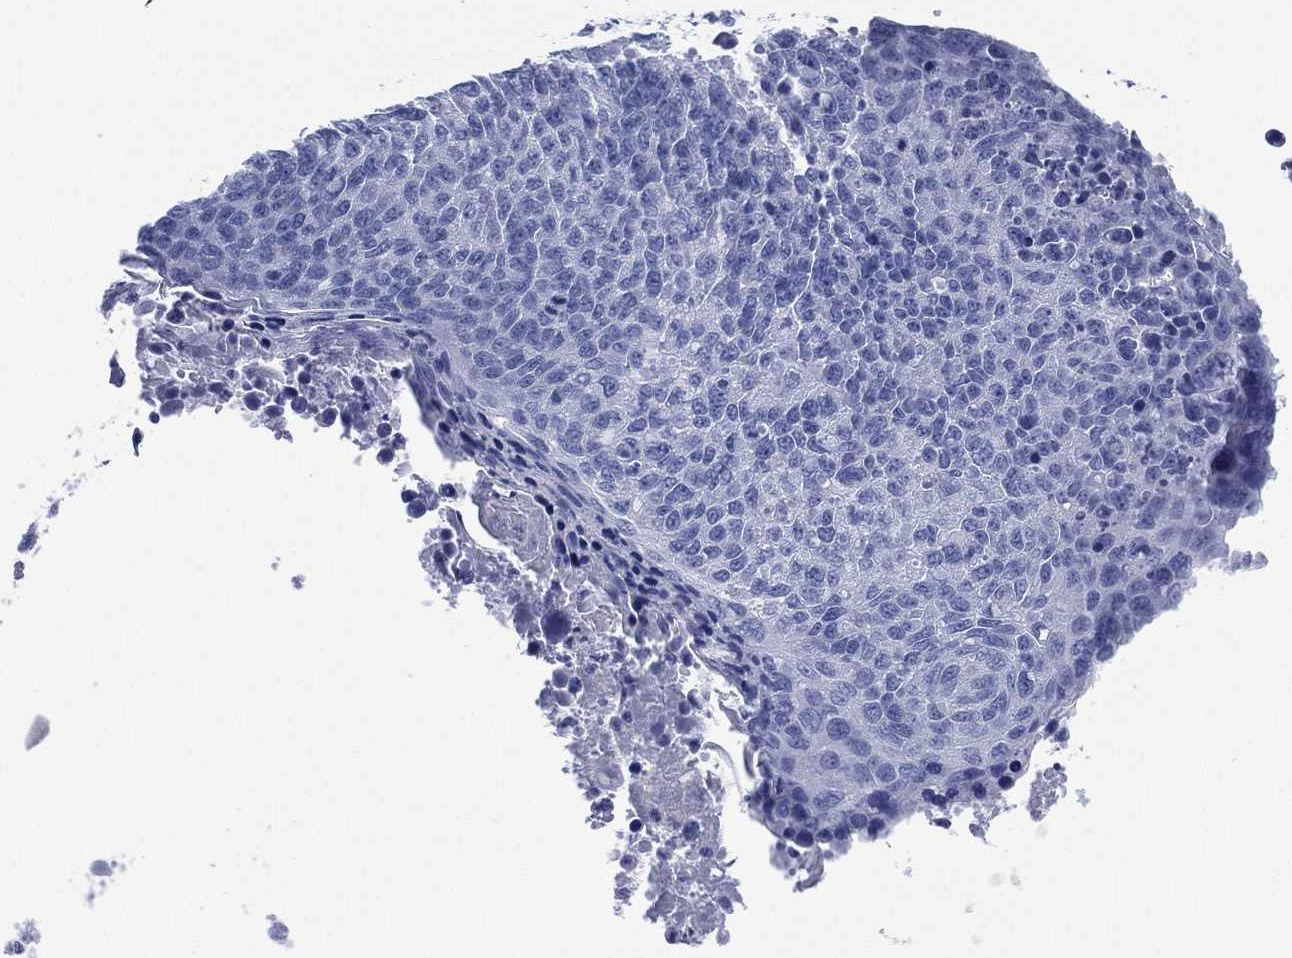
{"staining": {"intensity": "negative", "quantity": "none", "location": "none"}, "tissue": "lung cancer", "cell_type": "Tumor cells", "image_type": "cancer", "snomed": [{"axis": "morphology", "description": "Squamous cell carcinoma, NOS"}, {"axis": "topography", "description": "Lung"}], "caption": "High power microscopy micrograph of an immunohistochemistry (IHC) histopathology image of lung cancer (squamous cell carcinoma), revealing no significant staining in tumor cells.", "gene": "SLC9C2", "patient": {"sex": "male", "age": 73}}